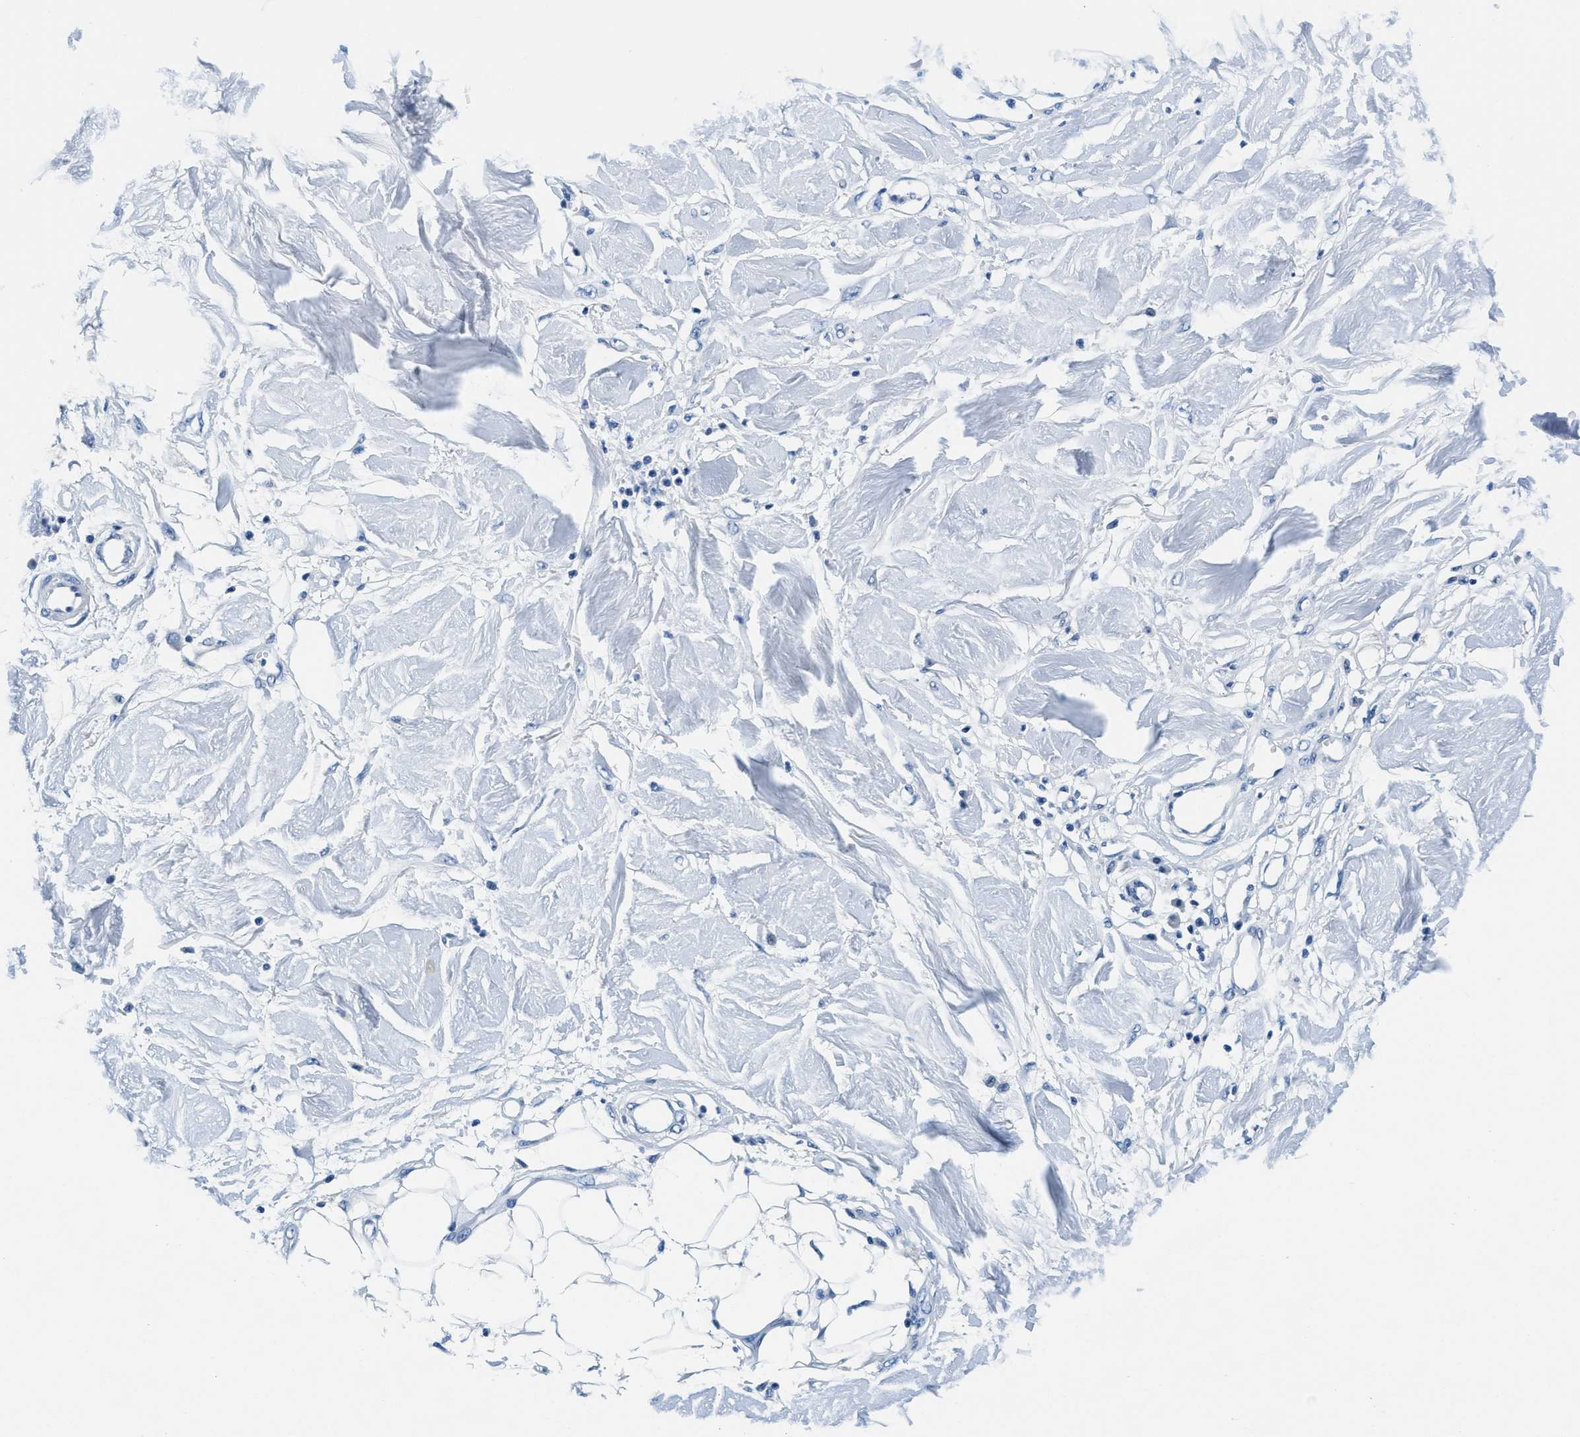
{"staining": {"intensity": "negative", "quantity": "none", "location": "none"}, "tissue": "adipose tissue", "cell_type": "Adipocytes", "image_type": "normal", "snomed": [{"axis": "morphology", "description": "Normal tissue, NOS"}, {"axis": "morphology", "description": "Squamous cell carcinoma, NOS"}, {"axis": "topography", "description": "Skin"}, {"axis": "topography", "description": "Peripheral nerve tissue"}], "caption": "The micrograph exhibits no staining of adipocytes in benign adipose tissue.", "gene": "GSTM3", "patient": {"sex": "male", "age": 83}}